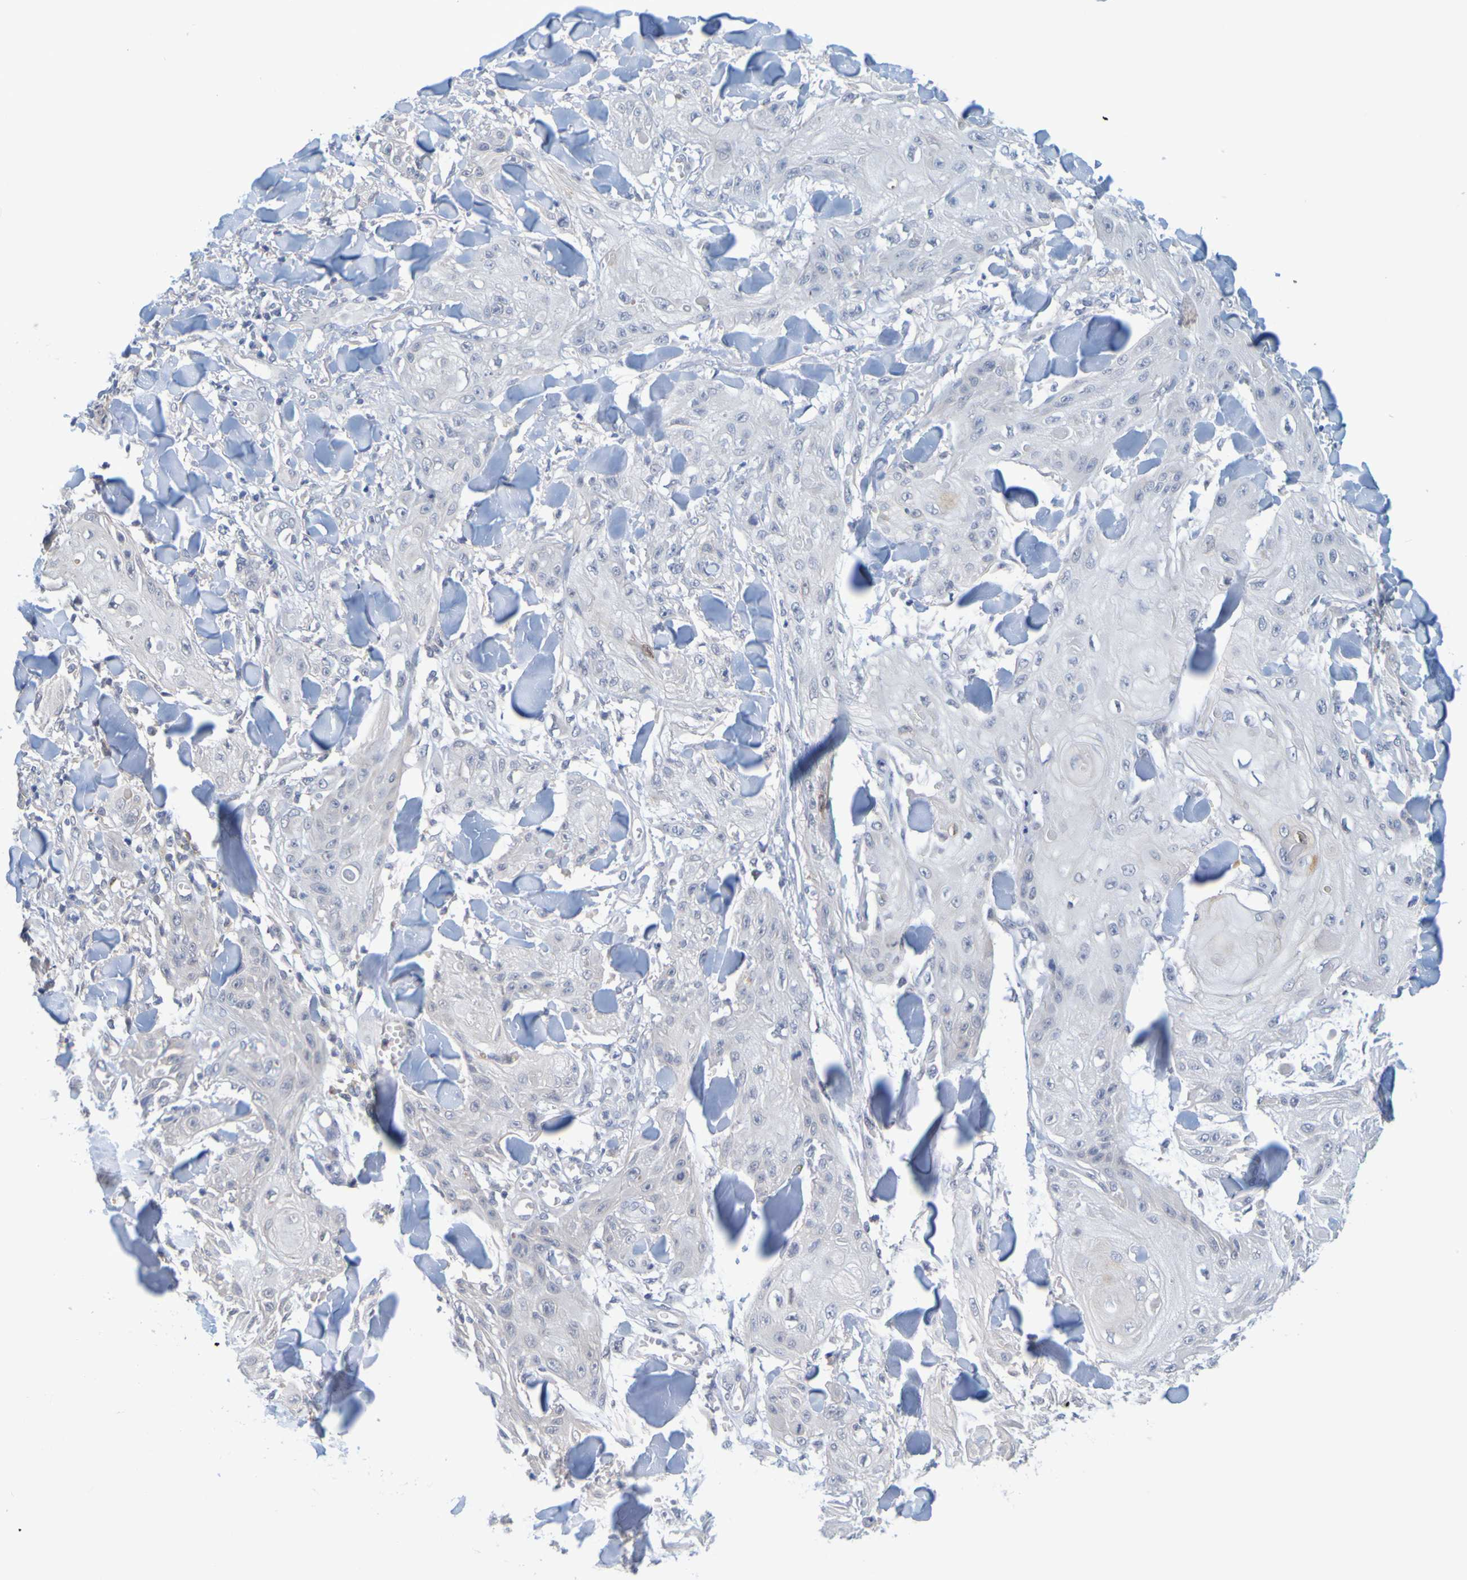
{"staining": {"intensity": "negative", "quantity": "none", "location": "none"}, "tissue": "skin cancer", "cell_type": "Tumor cells", "image_type": "cancer", "snomed": [{"axis": "morphology", "description": "Squamous cell carcinoma, NOS"}, {"axis": "topography", "description": "Skin"}], "caption": "This is a micrograph of immunohistochemistry staining of squamous cell carcinoma (skin), which shows no staining in tumor cells.", "gene": "ENDOU", "patient": {"sex": "male", "age": 74}}